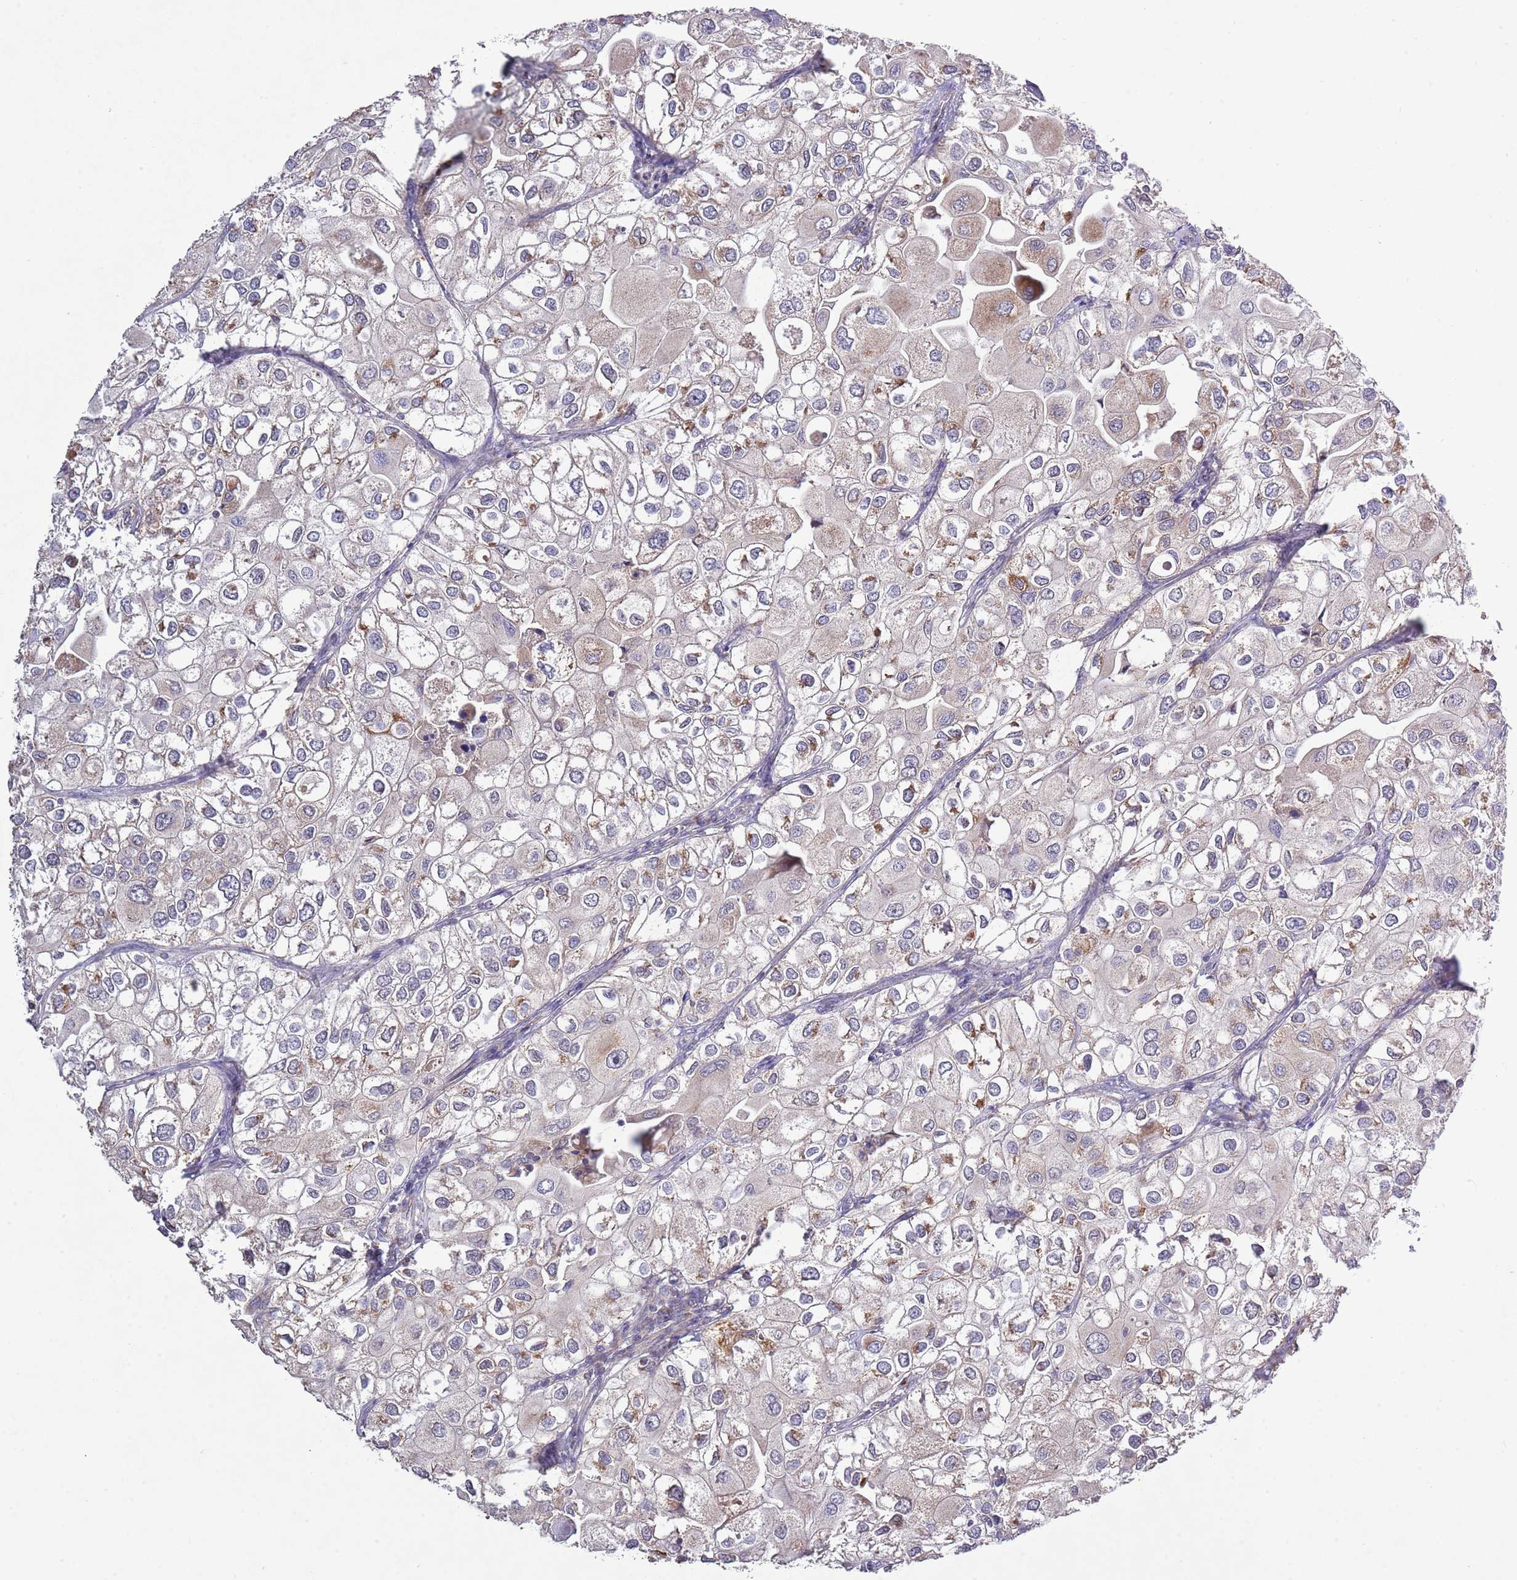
{"staining": {"intensity": "moderate", "quantity": "<25%", "location": "cytoplasmic/membranous"}, "tissue": "urothelial cancer", "cell_type": "Tumor cells", "image_type": "cancer", "snomed": [{"axis": "morphology", "description": "Urothelial carcinoma, High grade"}, {"axis": "topography", "description": "Urinary bladder"}], "caption": "A histopathology image of human urothelial cancer stained for a protein exhibits moderate cytoplasmic/membranous brown staining in tumor cells.", "gene": "IVD", "patient": {"sex": "male", "age": 64}}